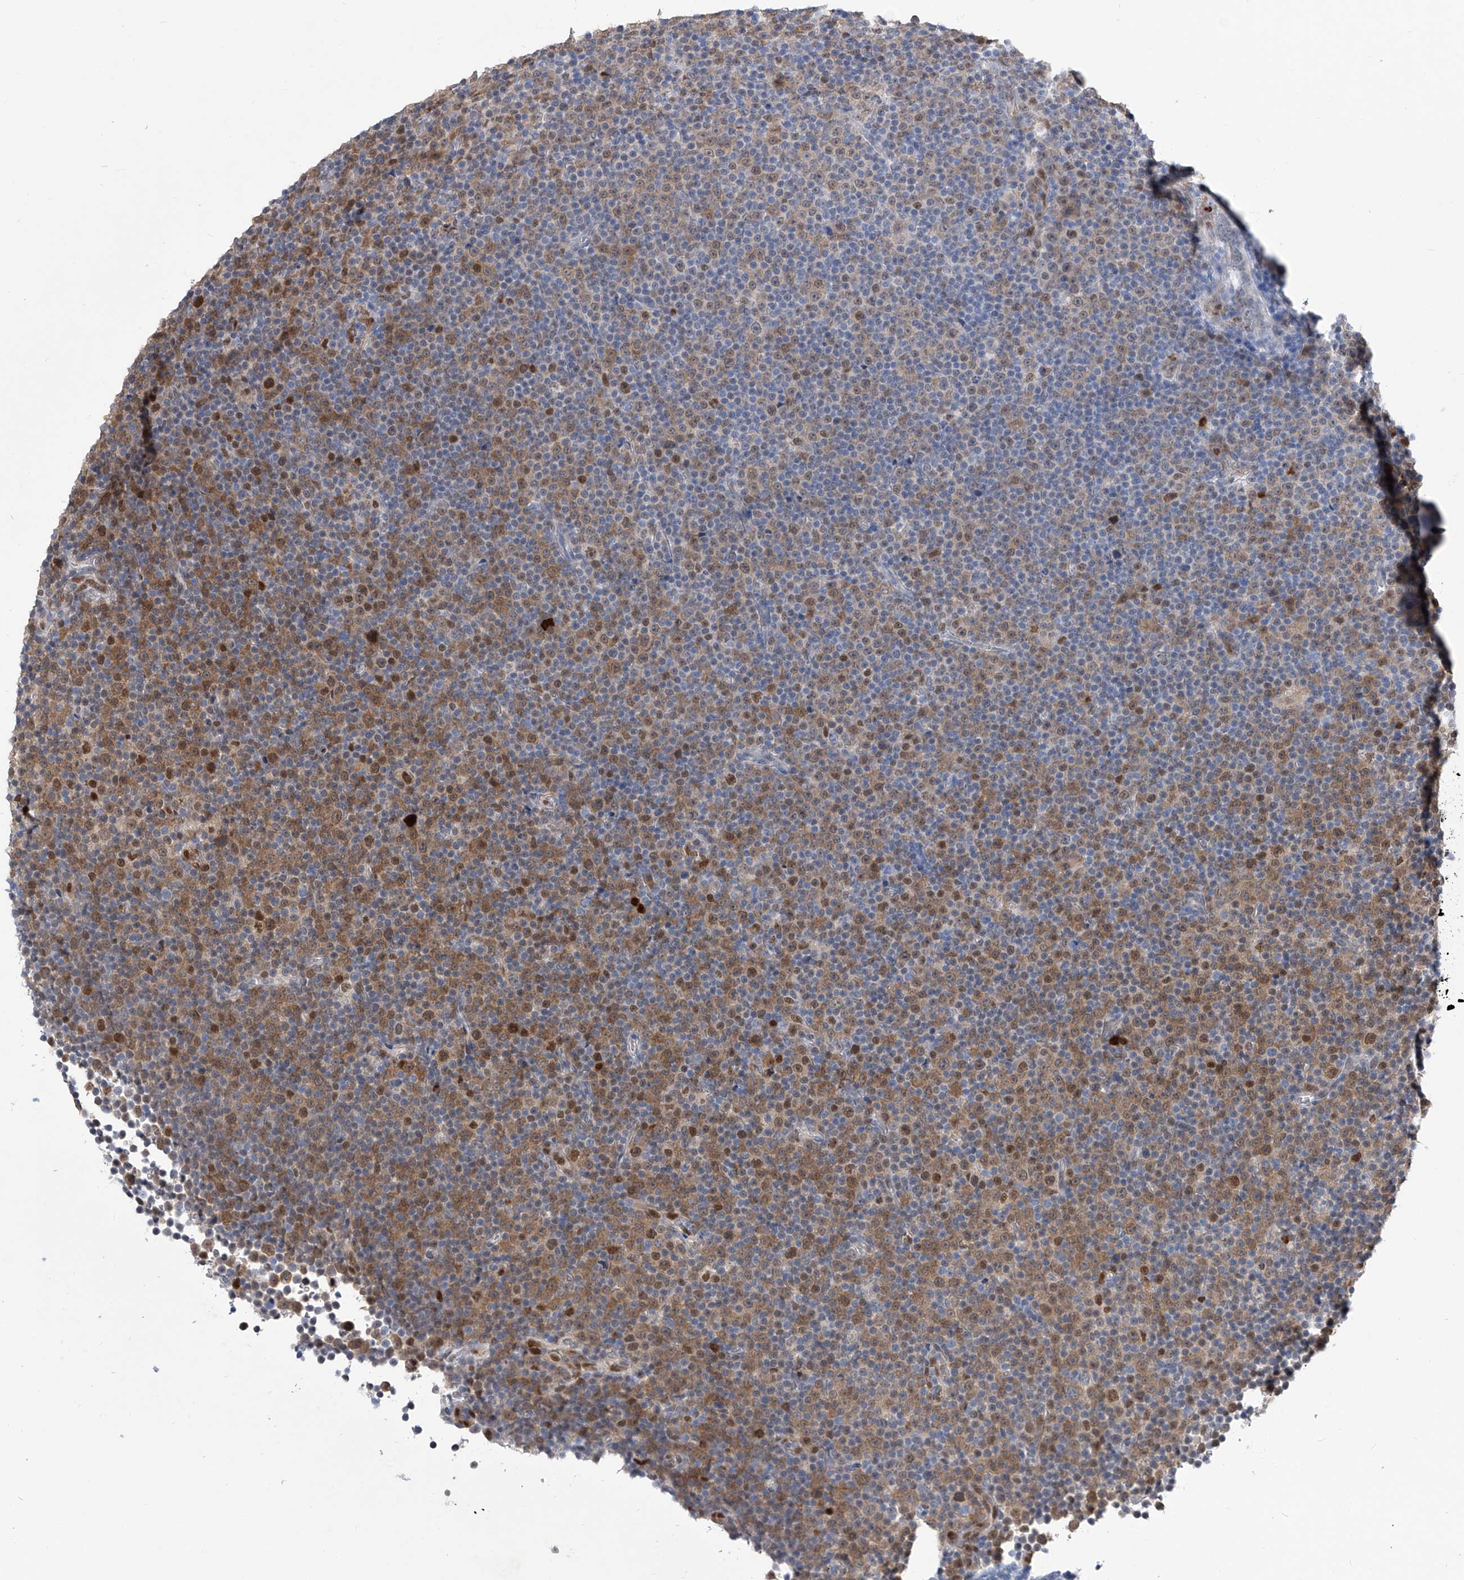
{"staining": {"intensity": "moderate", "quantity": "25%-75%", "location": "cytoplasmic/membranous,nuclear"}, "tissue": "lymphoma", "cell_type": "Tumor cells", "image_type": "cancer", "snomed": [{"axis": "morphology", "description": "Malignant lymphoma, non-Hodgkin's type, Low grade"}, {"axis": "topography", "description": "Lymph node"}], "caption": "Immunohistochemical staining of human low-grade malignant lymphoma, non-Hodgkin's type demonstrates moderate cytoplasmic/membranous and nuclear protein positivity in about 25%-75% of tumor cells. (Brightfield microscopy of DAB IHC at high magnification).", "gene": "PHF20", "patient": {"sex": "female", "age": 67}}